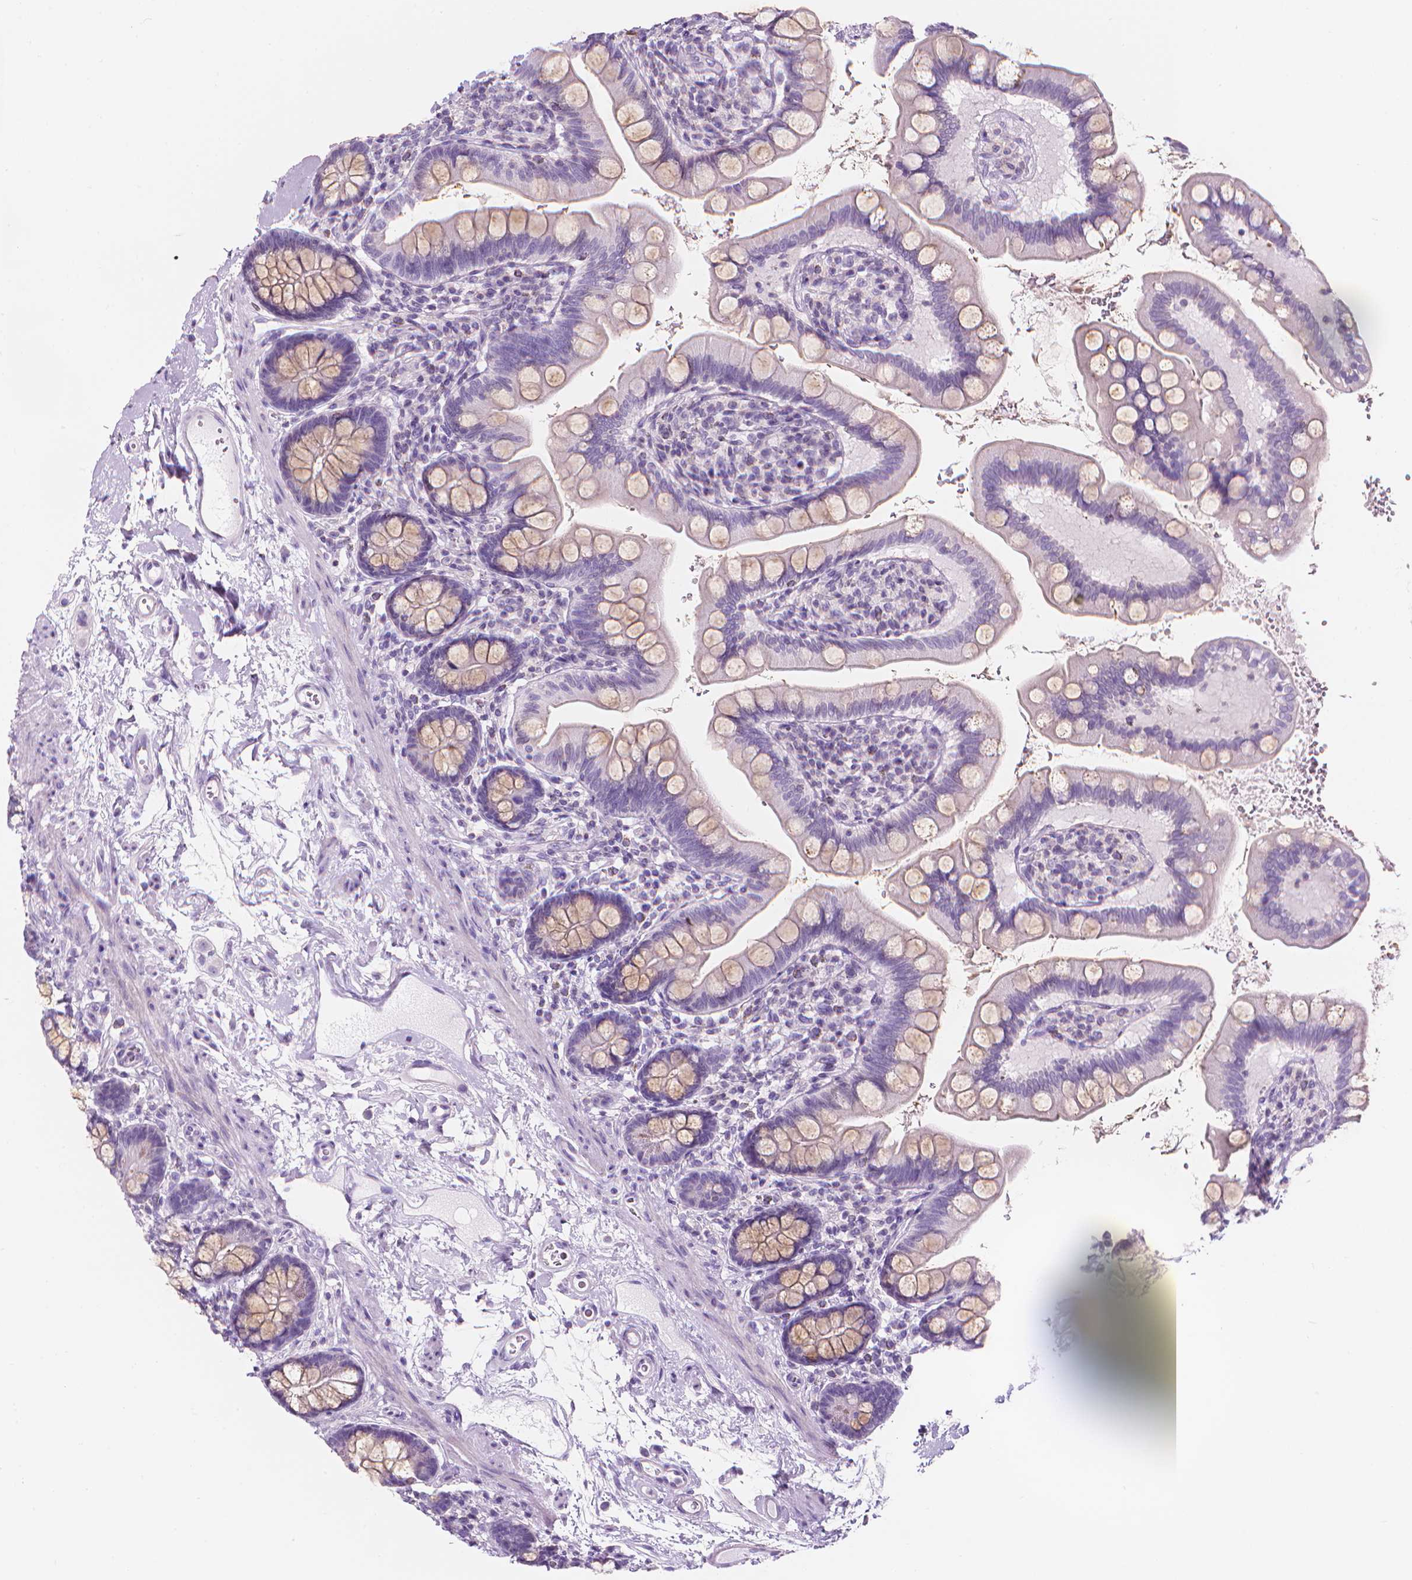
{"staining": {"intensity": "moderate", "quantity": "<25%", "location": "cytoplasmic/membranous"}, "tissue": "small intestine", "cell_type": "Glandular cells", "image_type": "normal", "snomed": [{"axis": "morphology", "description": "Normal tissue, NOS"}, {"axis": "topography", "description": "Small intestine"}], "caption": "Small intestine stained with a brown dye reveals moderate cytoplasmic/membranous positive expression in approximately <25% of glandular cells.", "gene": "DCAF8L1", "patient": {"sex": "female", "age": 56}}